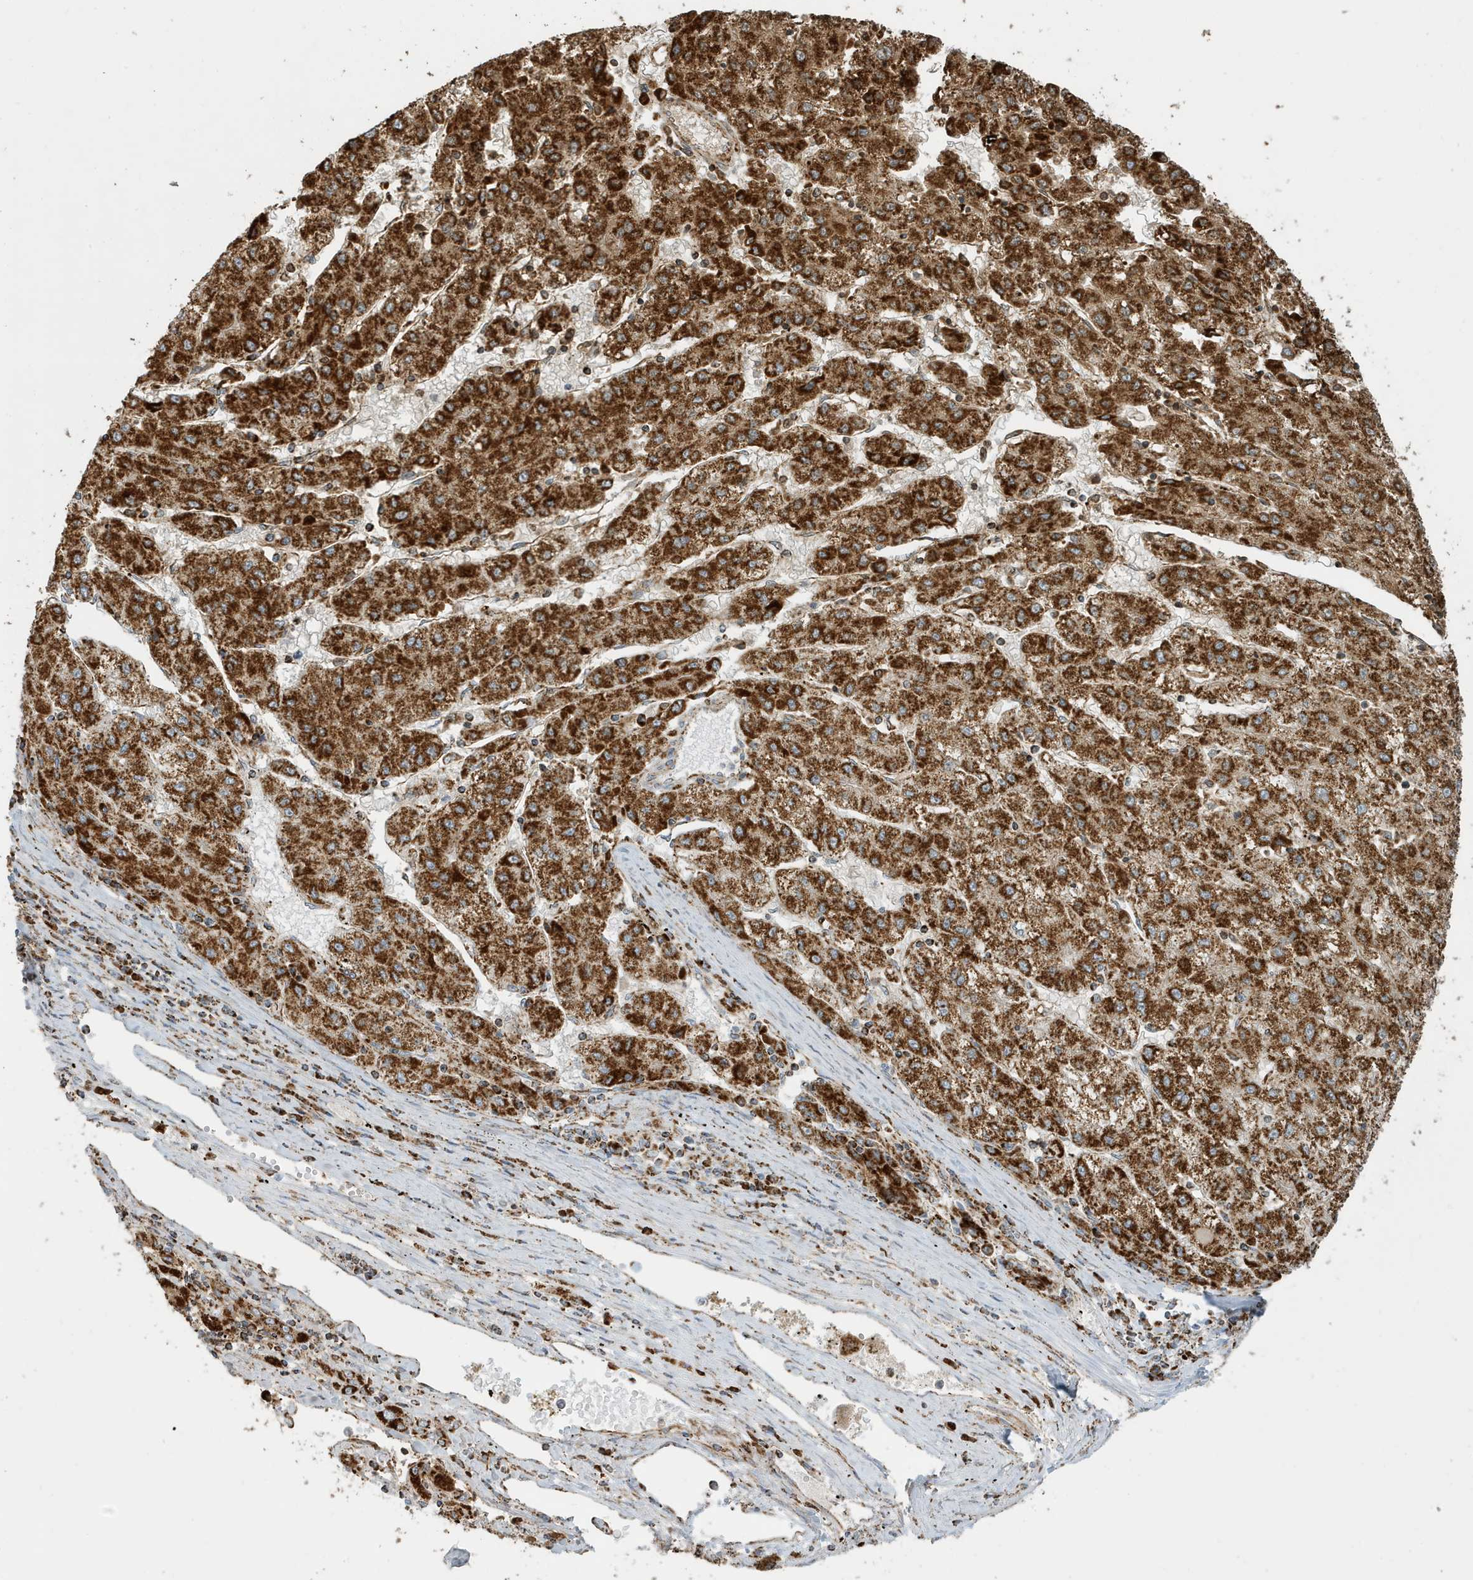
{"staining": {"intensity": "strong", "quantity": ">75%", "location": "cytoplasmic/membranous"}, "tissue": "liver cancer", "cell_type": "Tumor cells", "image_type": "cancer", "snomed": [{"axis": "morphology", "description": "Carcinoma, Hepatocellular, NOS"}, {"axis": "topography", "description": "Liver"}], "caption": "Protein expression by IHC exhibits strong cytoplasmic/membranous positivity in about >75% of tumor cells in liver cancer.", "gene": "MAN1A1", "patient": {"sex": "male", "age": 72}}